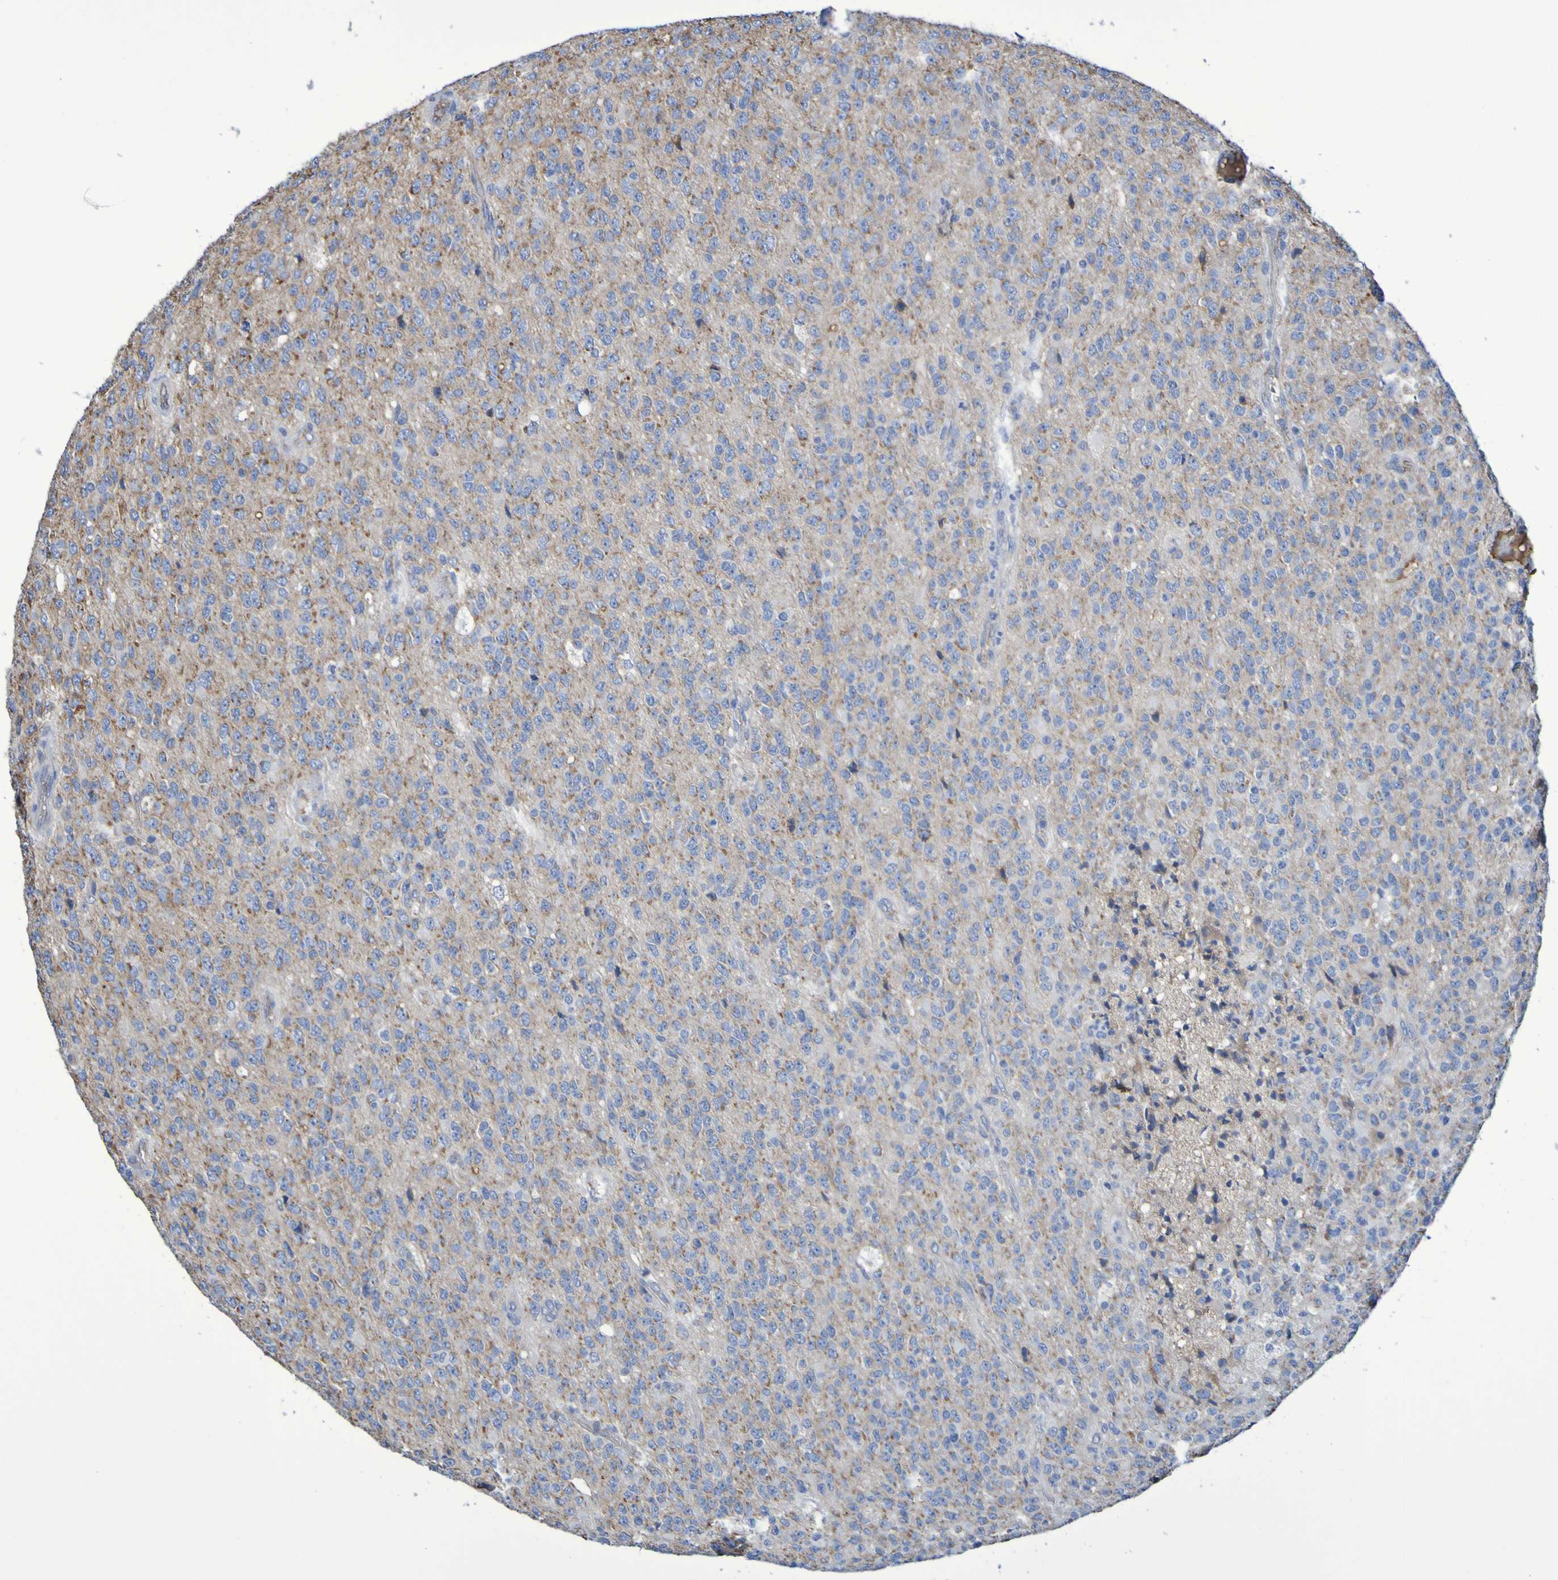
{"staining": {"intensity": "moderate", "quantity": ">75%", "location": "cytoplasmic/membranous"}, "tissue": "glioma", "cell_type": "Tumor cells", "image_type": "cancer", "snomed": [{"axis": "morphology", "description": "Glioma, malignant, High grade"}, {"axis": "topography", "description": "pancreas cauda"}], "caption": "This histopathology image reveals glioma stained with immunohistochemistry (IHC) to label a protein in brown. The cytoplasmic/membranous of tumor cells show moderate positivity for the protein. Nuclei are counter-stained blue.", "gene": "CNTN2", "patient": {"sex": "male", "age": 60}}